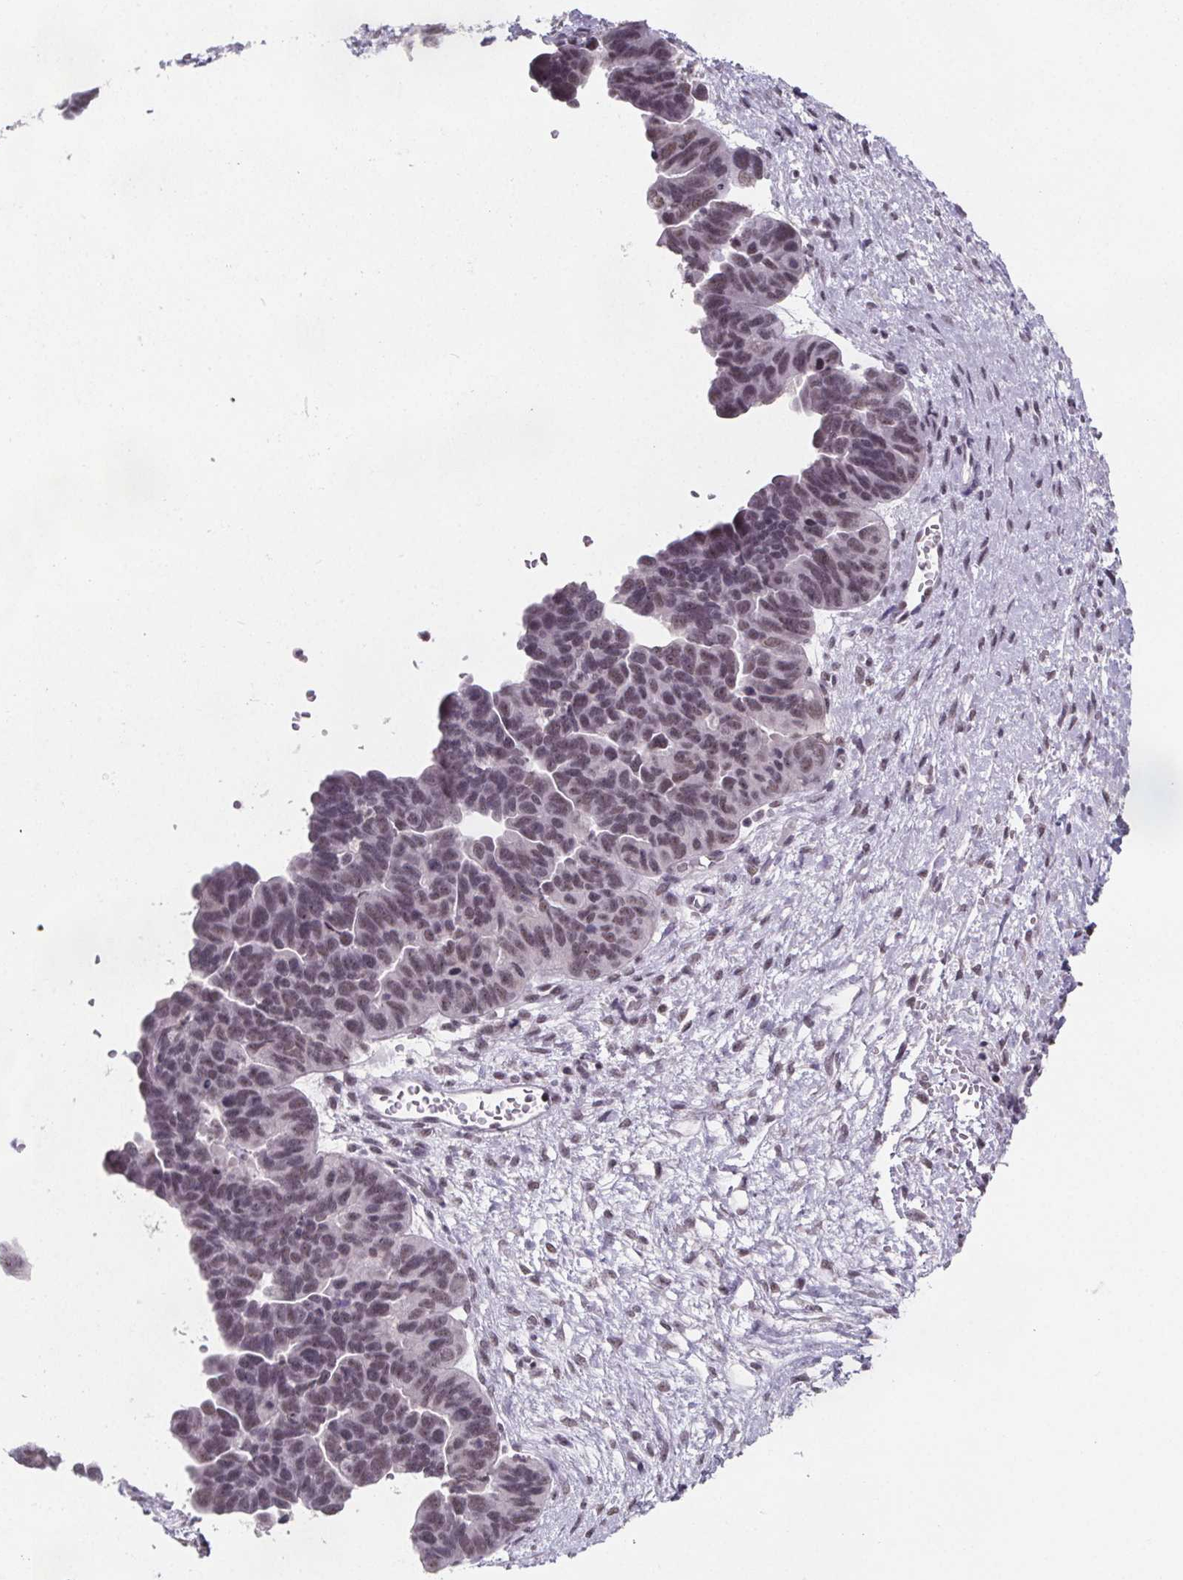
{"staining": {"intensity": "weak", "quantity": "<25%", "location": "nuclear"}, "tissue": "ovarian cancer", "cell_type": "Tumor cells", "image_type": "cancer", "snomed": [{"axis": "morphology", "description": "Cystadenocarcinoma, serous, NOS"}, {"axis": "topography", "description": "Ovary"}], "caption": "This is a photomicrograph of immunohistochemistry staining of ovarian cancer (serous cystadenocarcinoma), which shows no staining in tumor cells.", "gene": "ZNF572", "patient": {"sex": "female", "age": 64}}